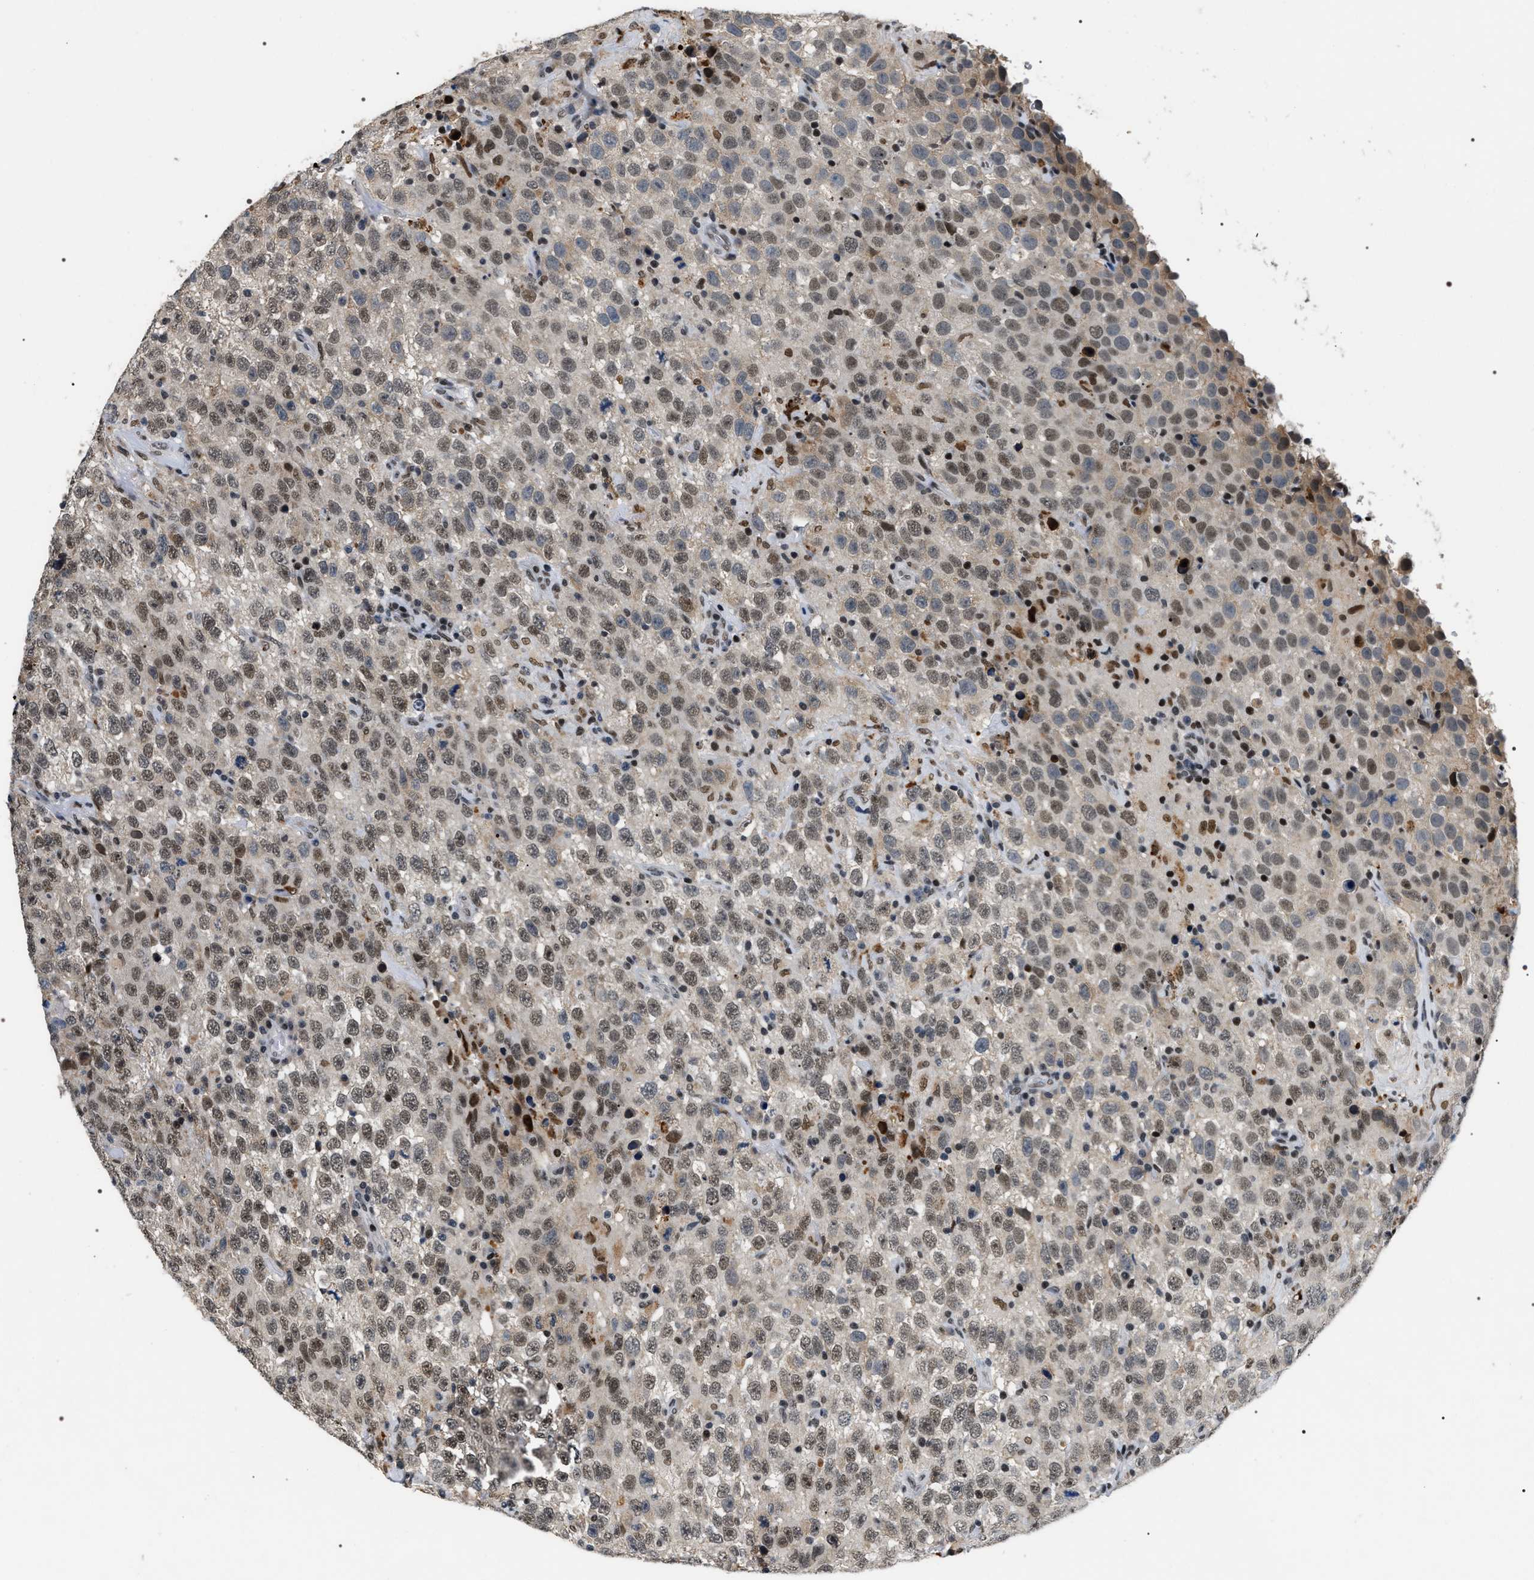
{"staining": {"intensity": "weak", "quantity": "25%-75%", "location": "nuclear"}, "tissue": "testis cancer", "cell_type": "Tumor cells", "image_type": "cancer", "snomed": [{"axis": "morphology", "description": "Seminoma, NOS"}, {"axis": "topography", "description": "Testis"}], "caption": "Testis cancer tissue displays weak nuclear staining in approximately 25%-75% of tumor cells", "gene": "C7orf25", "patient": {"sex": "male", "age": 41}}